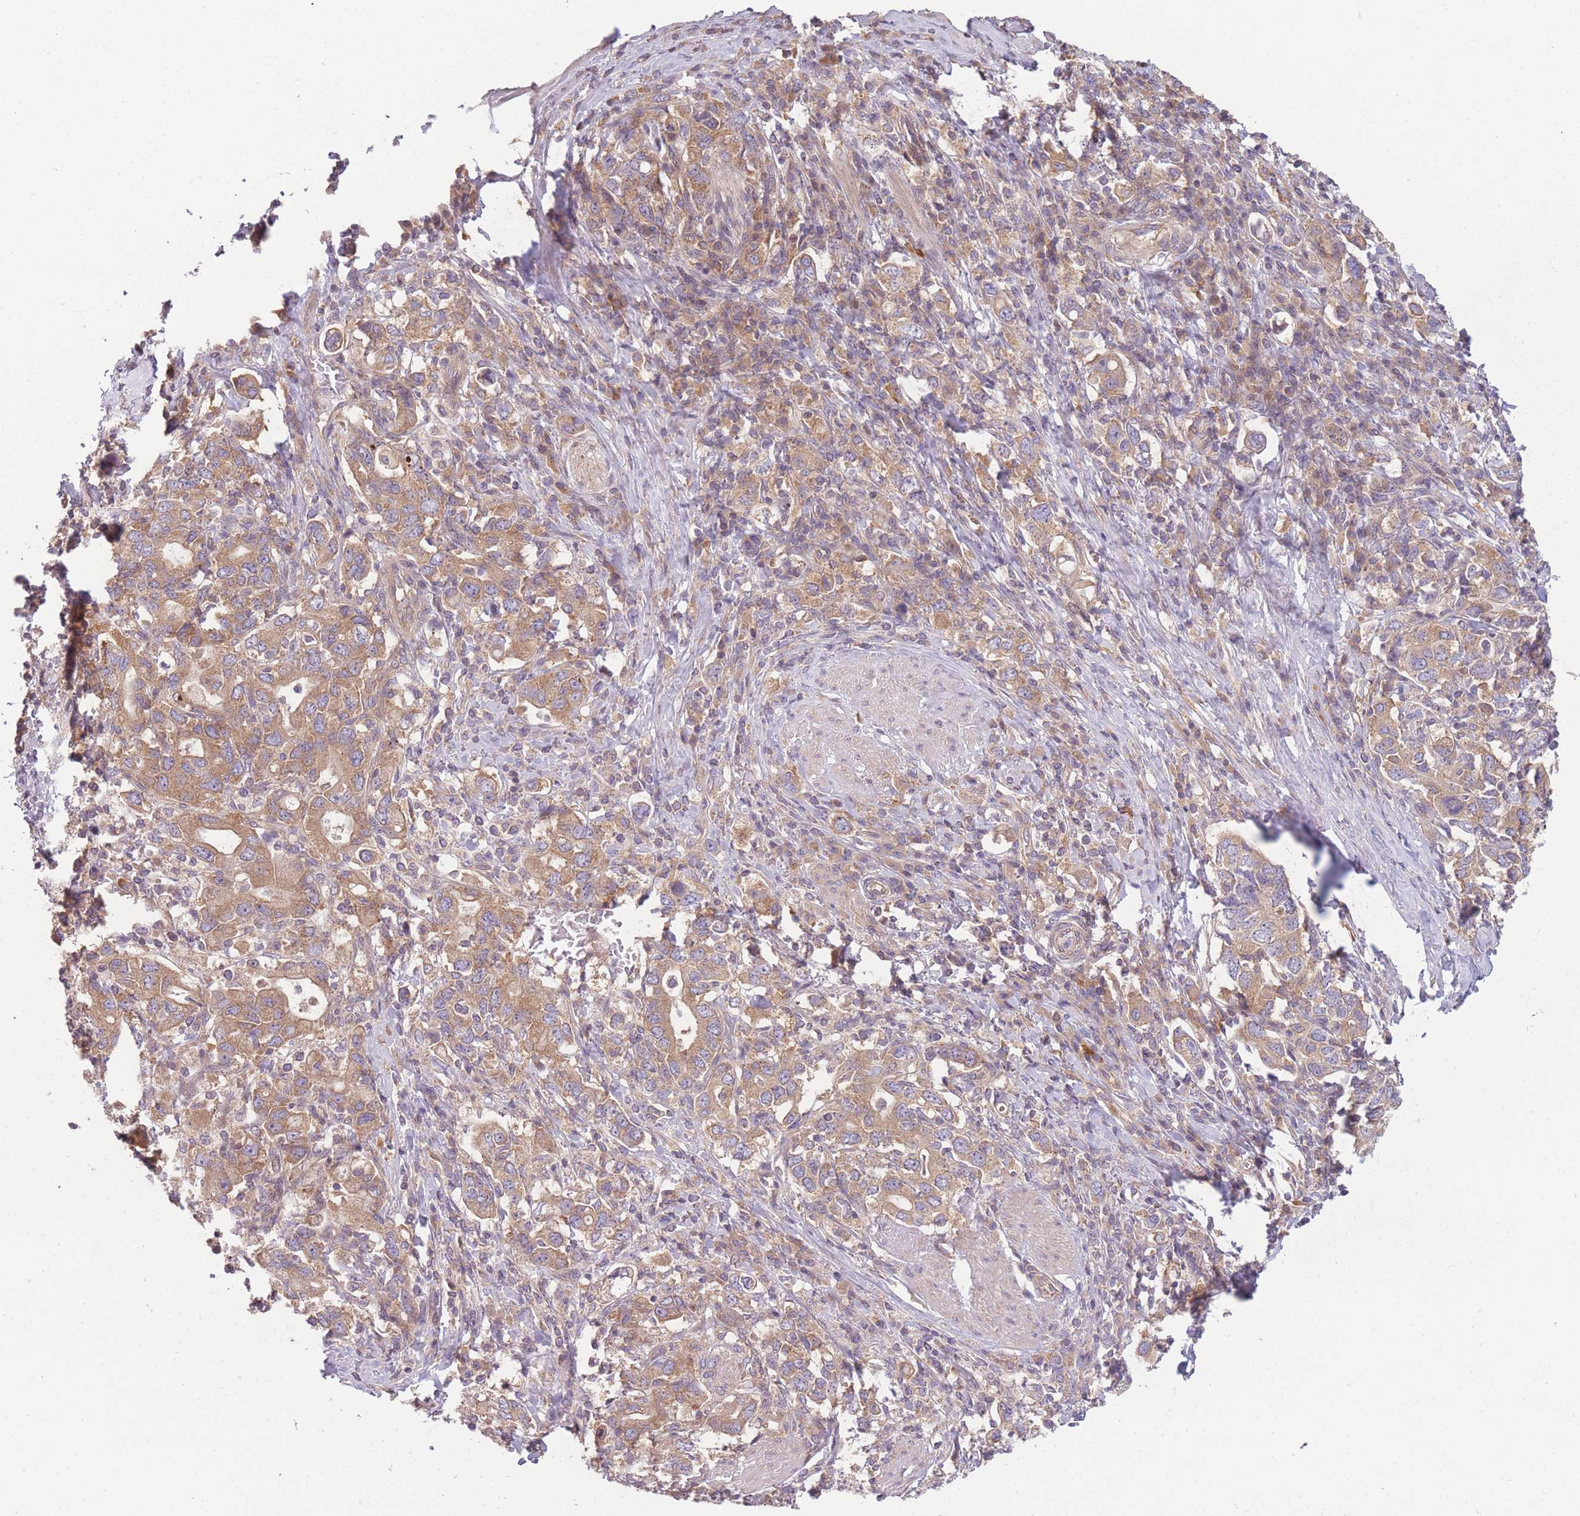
{"staining": {"intensity": "moderate", "quantity": ">75%", "location": "cytoplasmic/membranous"}, "tissue": "stomach cancer", "cell_type": "Tumor cells", "image_type": "cancer", "snomed": [{"axis": "morphology", "description": "Adenocarcinoma, NOS"}, {"axis": "topography", "description": "Stomach, upper"}, {"axis": "topography", "description": "Stomach"}], "caption": "Stomach cancer tissue displays moderate cytoplasmic/membranous expression in about >75% of tumor cells, visualized by immunohistochemistry.", "gene": "WASHC2A", "patient": {"sex": "male", "age": 62}}